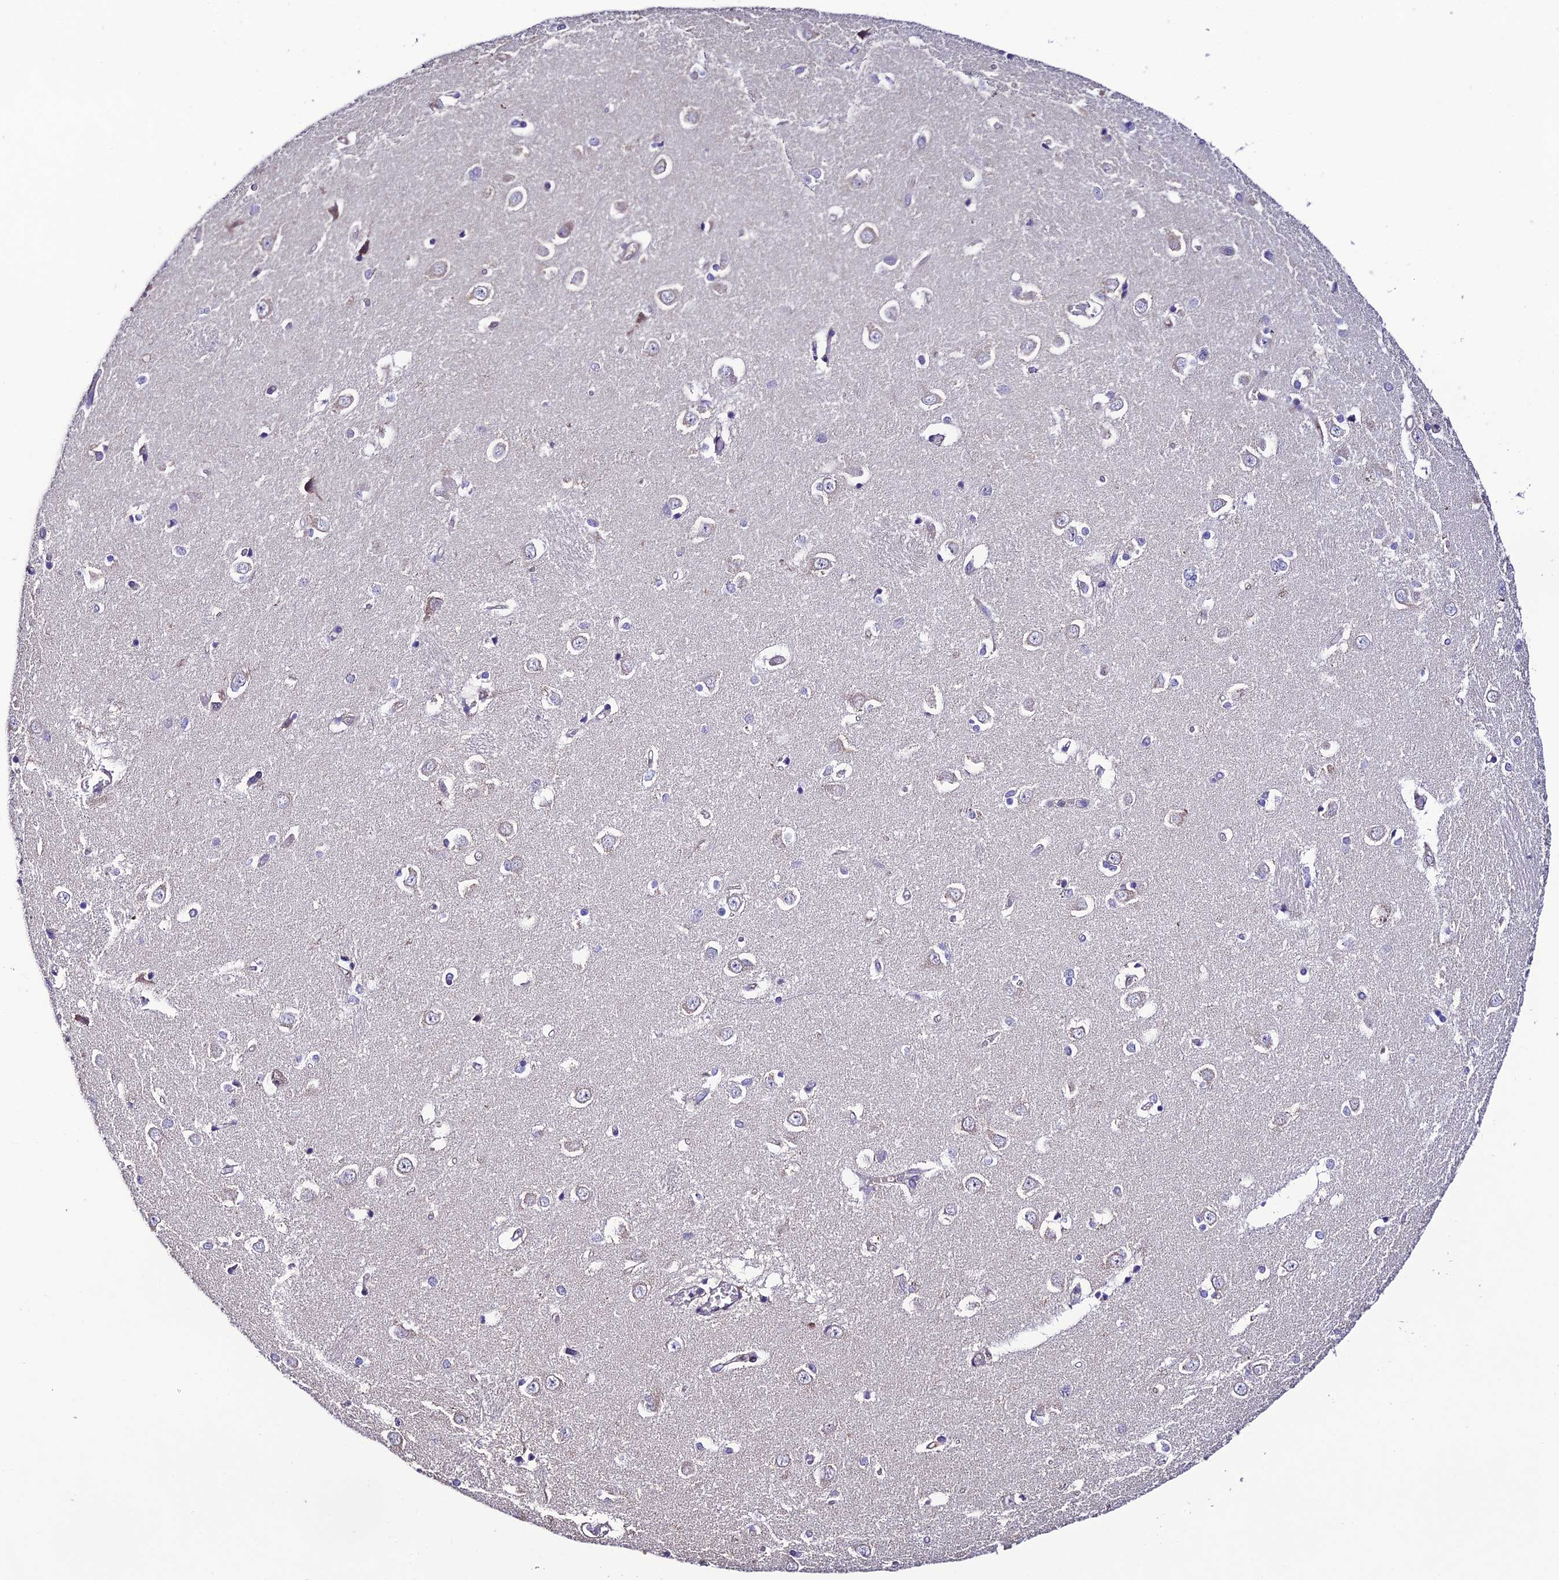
{"staining": {"intensity": "negative", "quantity": "none", "location": "none"}, "tissue": "caudate", "cell_type": "Glial cells", "image_type": "normal", "snomed": [{"axis": "morphology", "description": "Normal tissue, NOS"}, {"axis": "topography", "description": "Lateral ventricle wall"}], "caption": "A high-resolution micrograph shows immunohistochemistry (IHC) staining of unremarkable caudate, which shows no significant expression in glial cells. (Immunohistochemistry, brightfield microscopy, high magnification).", "gene": "BRME1", "patient": {"sex": "male", "age": 37}}